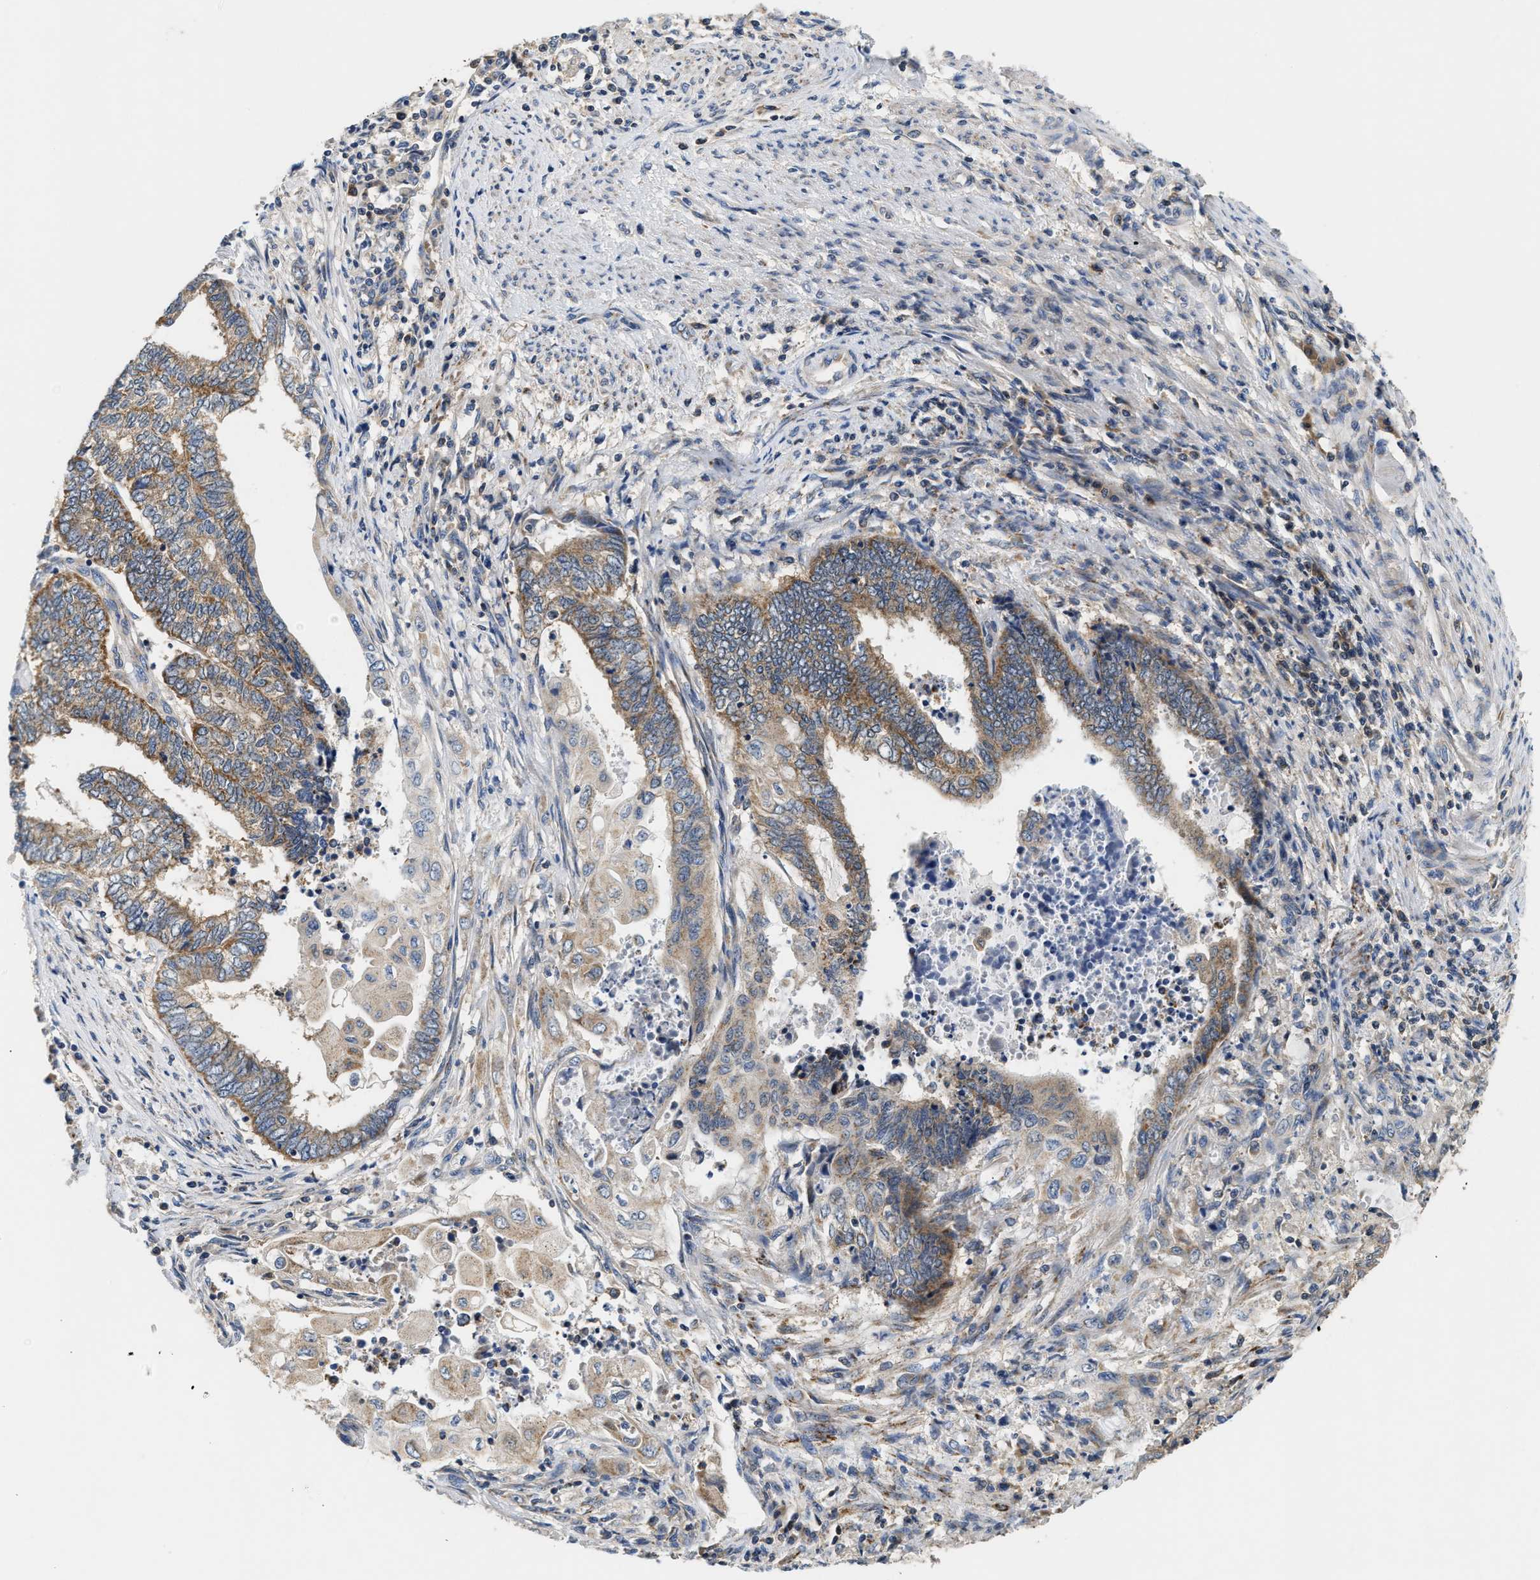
{"staining": {"intensity": "moderate", "quantity": "25%-75%", "location": "cytoplasmic/membranous"}, "tissue": "endometrial cancer", "cell_type": "Tumor cells", "image_type": "cancer", "snomed": [{"axis": "morphology", "description": "Adenocarcinoma, NOS"}, {"axis": "topography", "description": "Uterus"}, {"axis": "topography", "description": "Endometrium"}], "caption": "Immunohistochemical staining of endometrial cancer (adenocarcinoma) reveals moderate cytoplasmic/membranous protein staining in approximately 25%-75% of tumor cells. Immunohistochemistry (ihc) stains the protein of interest in brown and the nuclei are stained blue.", "gene": "CCM2", "patient": {"sex": "female", "age": 70}}